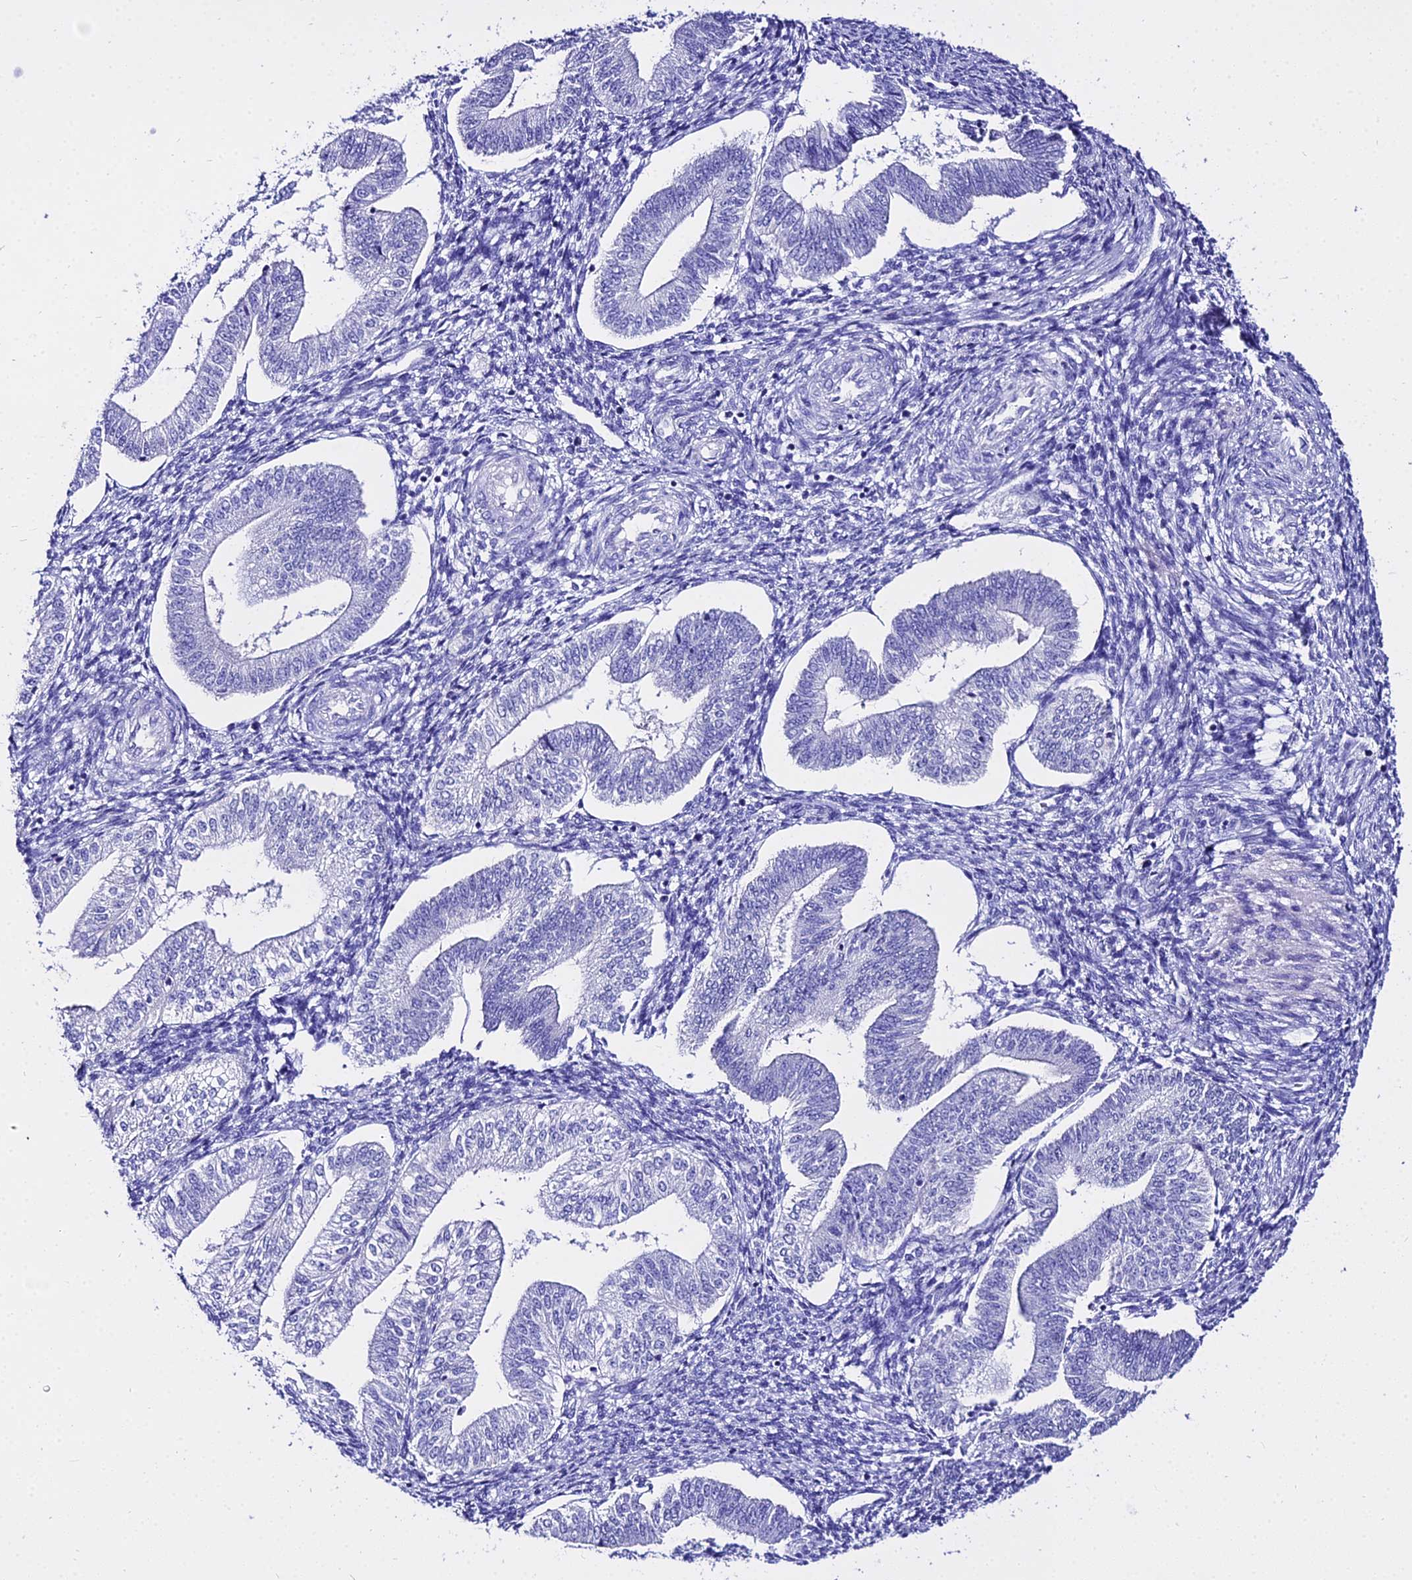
{"staining": {"intensity": "negative", "quantity": "none", "location": "none"}, "tissue": "endometrium", "cell_type": "Cells in endometrial stroma", "image_type": "normal", "snomed": [{"axis": "morphology", "description": "Normal tissue, NOS"}, {"axis": "topography", "description": "Endometrium"}], "caption": "This is an immunohistochemistry photomicrograph of benign endometrium. There is no staining in cells in endometrial stroma.", "gene": "TUBA1A", "patient": {"sex": "female", "age": 34}}